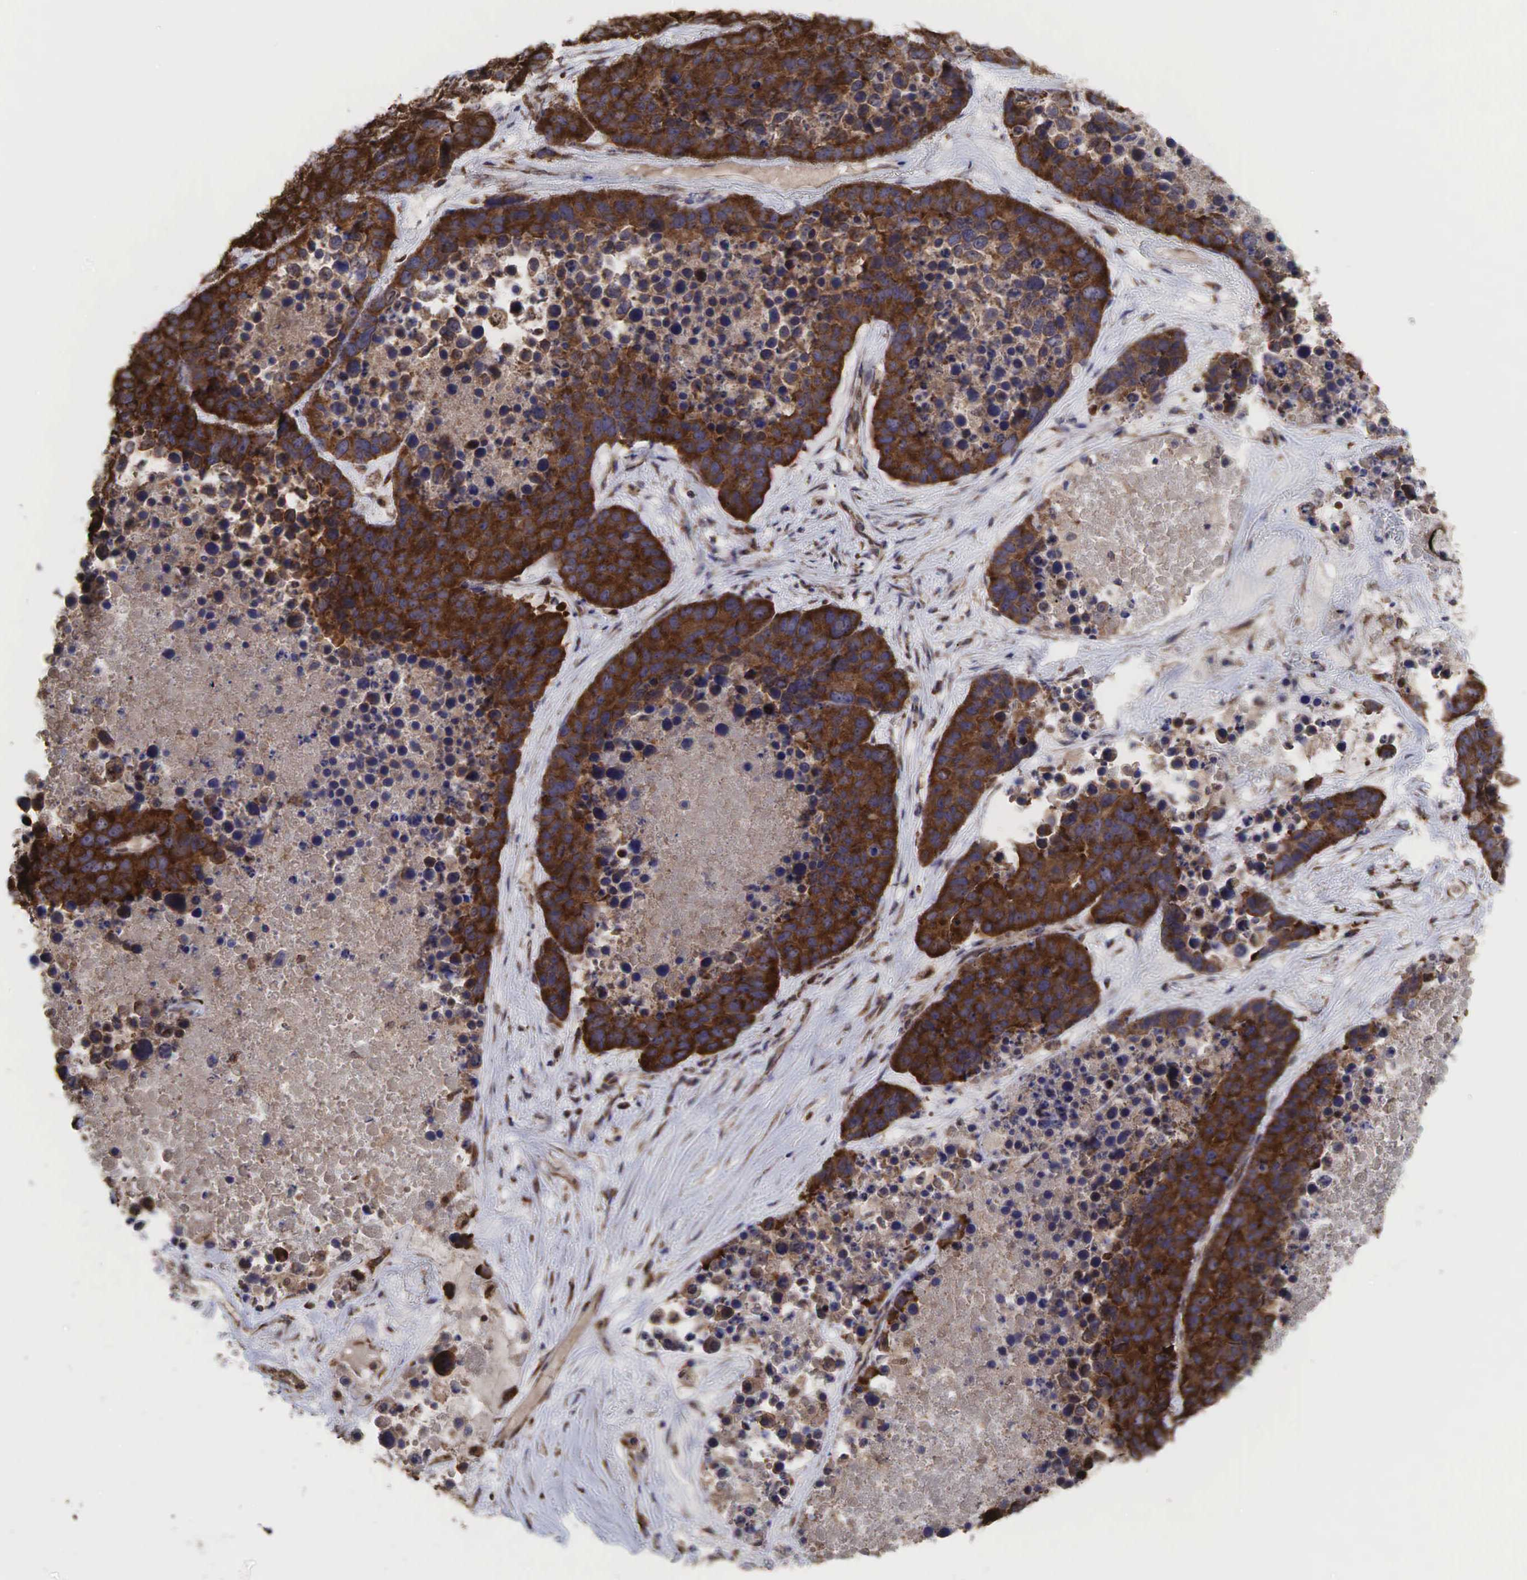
{"staining": {"intensity": "strong", "quantity": ">75%", "location": "cytoplasmic/membranous"}, "tissue": "lung cancer", "cell_type": "Tumor cells", "image_type": "cancer", "snomed": [{"axis": "morphology", "description": "Carcinoid, malignant, NOS"}, {"axis": "topography", "description": "Lung"}], "caption": "The micrograph exhibits immunohistochemical staining of lung cancer (carcinoid (malignant)). There is strong cytoplasmic/membranous positivity is appreciated in approximately >75% of tumor cells. Using DAB (brown) and hematoxylin (blue) stains, captured at high magnification using brightfield microscopy.", "gene": "PABPC5", "patient": {"sex": "male", "age": 60}}